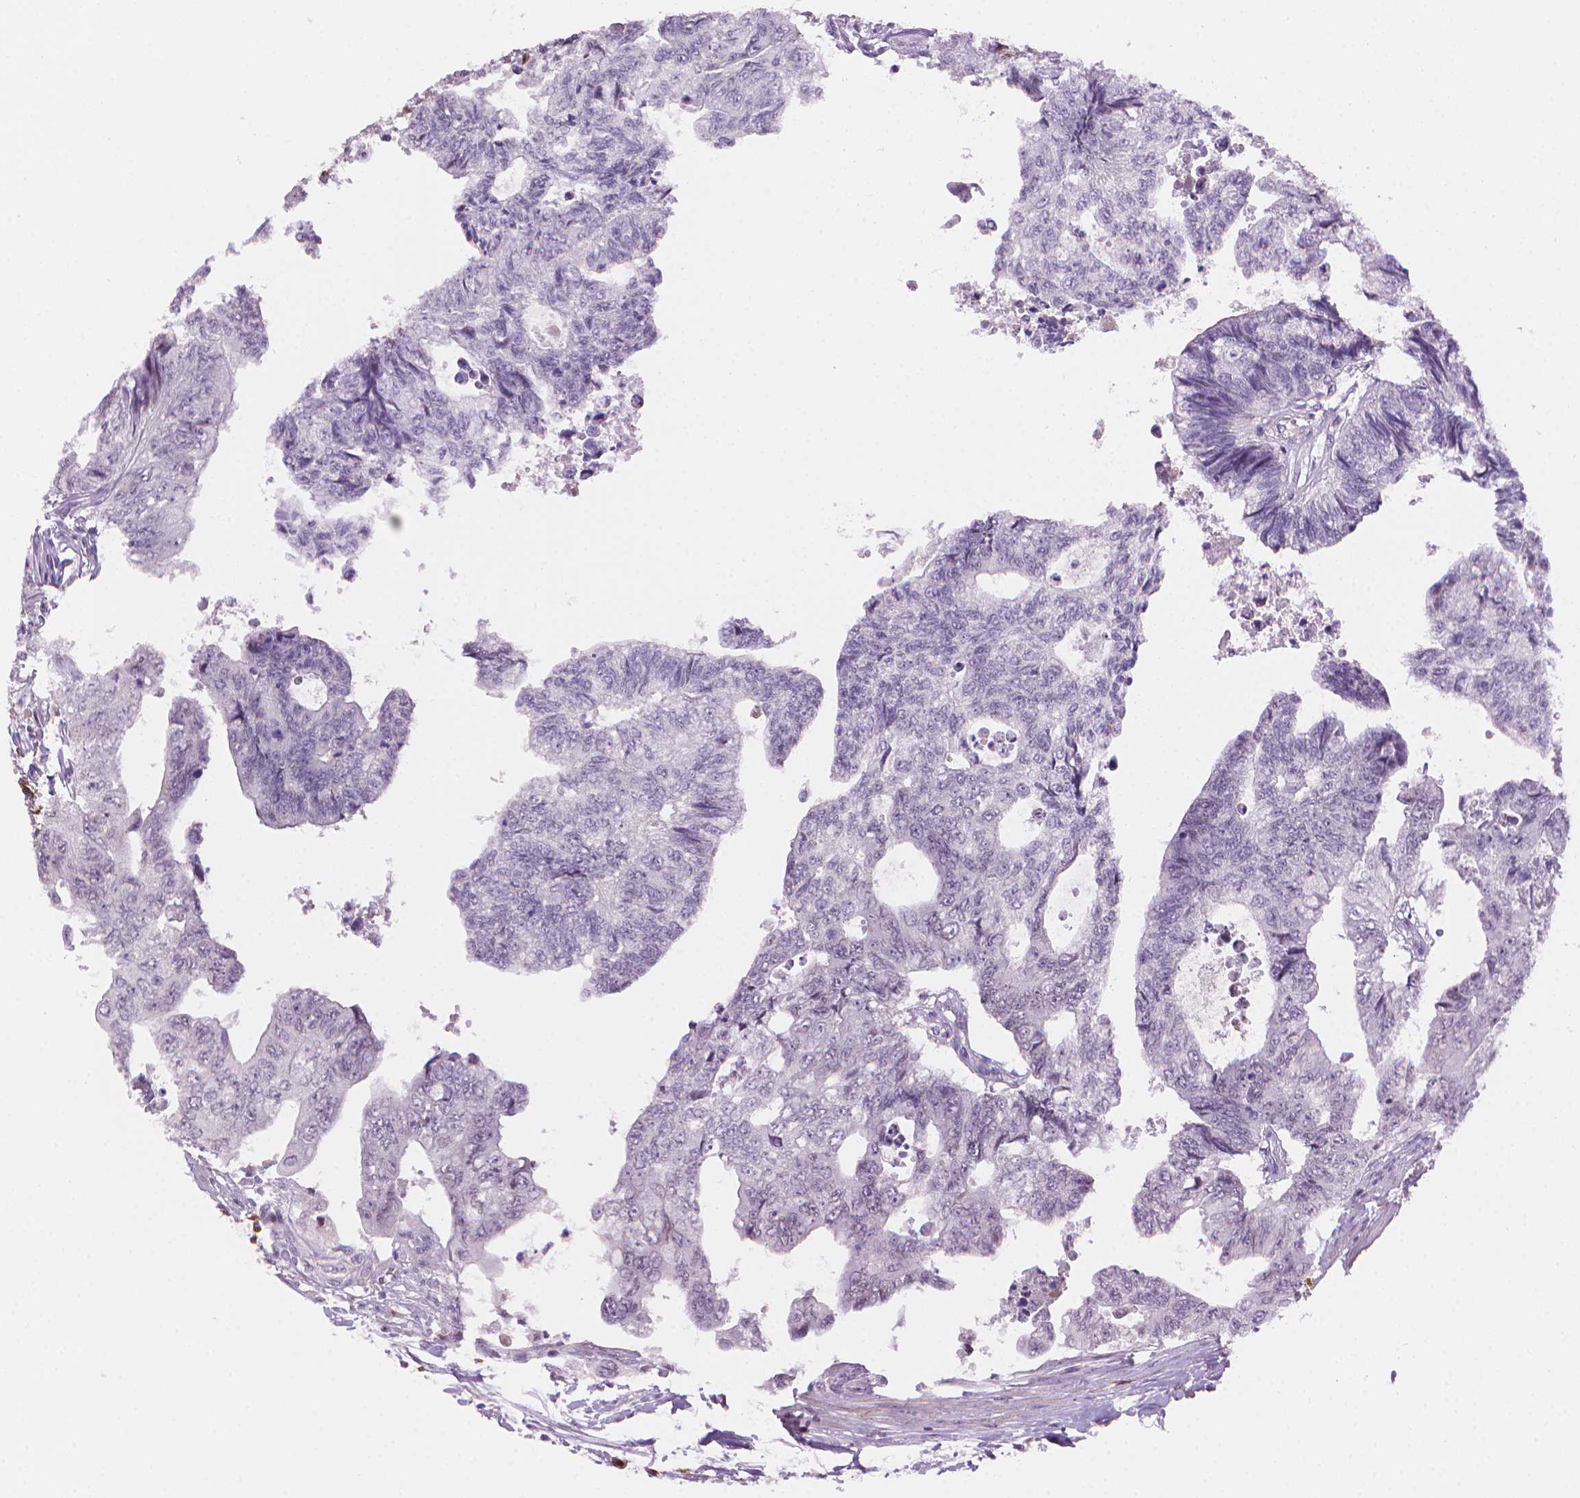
{"staining": {"intensity": "negative", "quantity": "none", "location": "none"}, "tissue": "colorectal cancer", "cell_type": "Tumor cells", "image_type": "cancer", "snomed": [{"axis": "morphology", "description": "Adenocarcinoma, NOS"}, {"axis": "topography", "description": "Colon"}], "caption": "The image displays no significant staining in tumor cells of colorectal cancer.", "gene": "TMEM184A", "patient": {"sex": "male", "age": 57}}